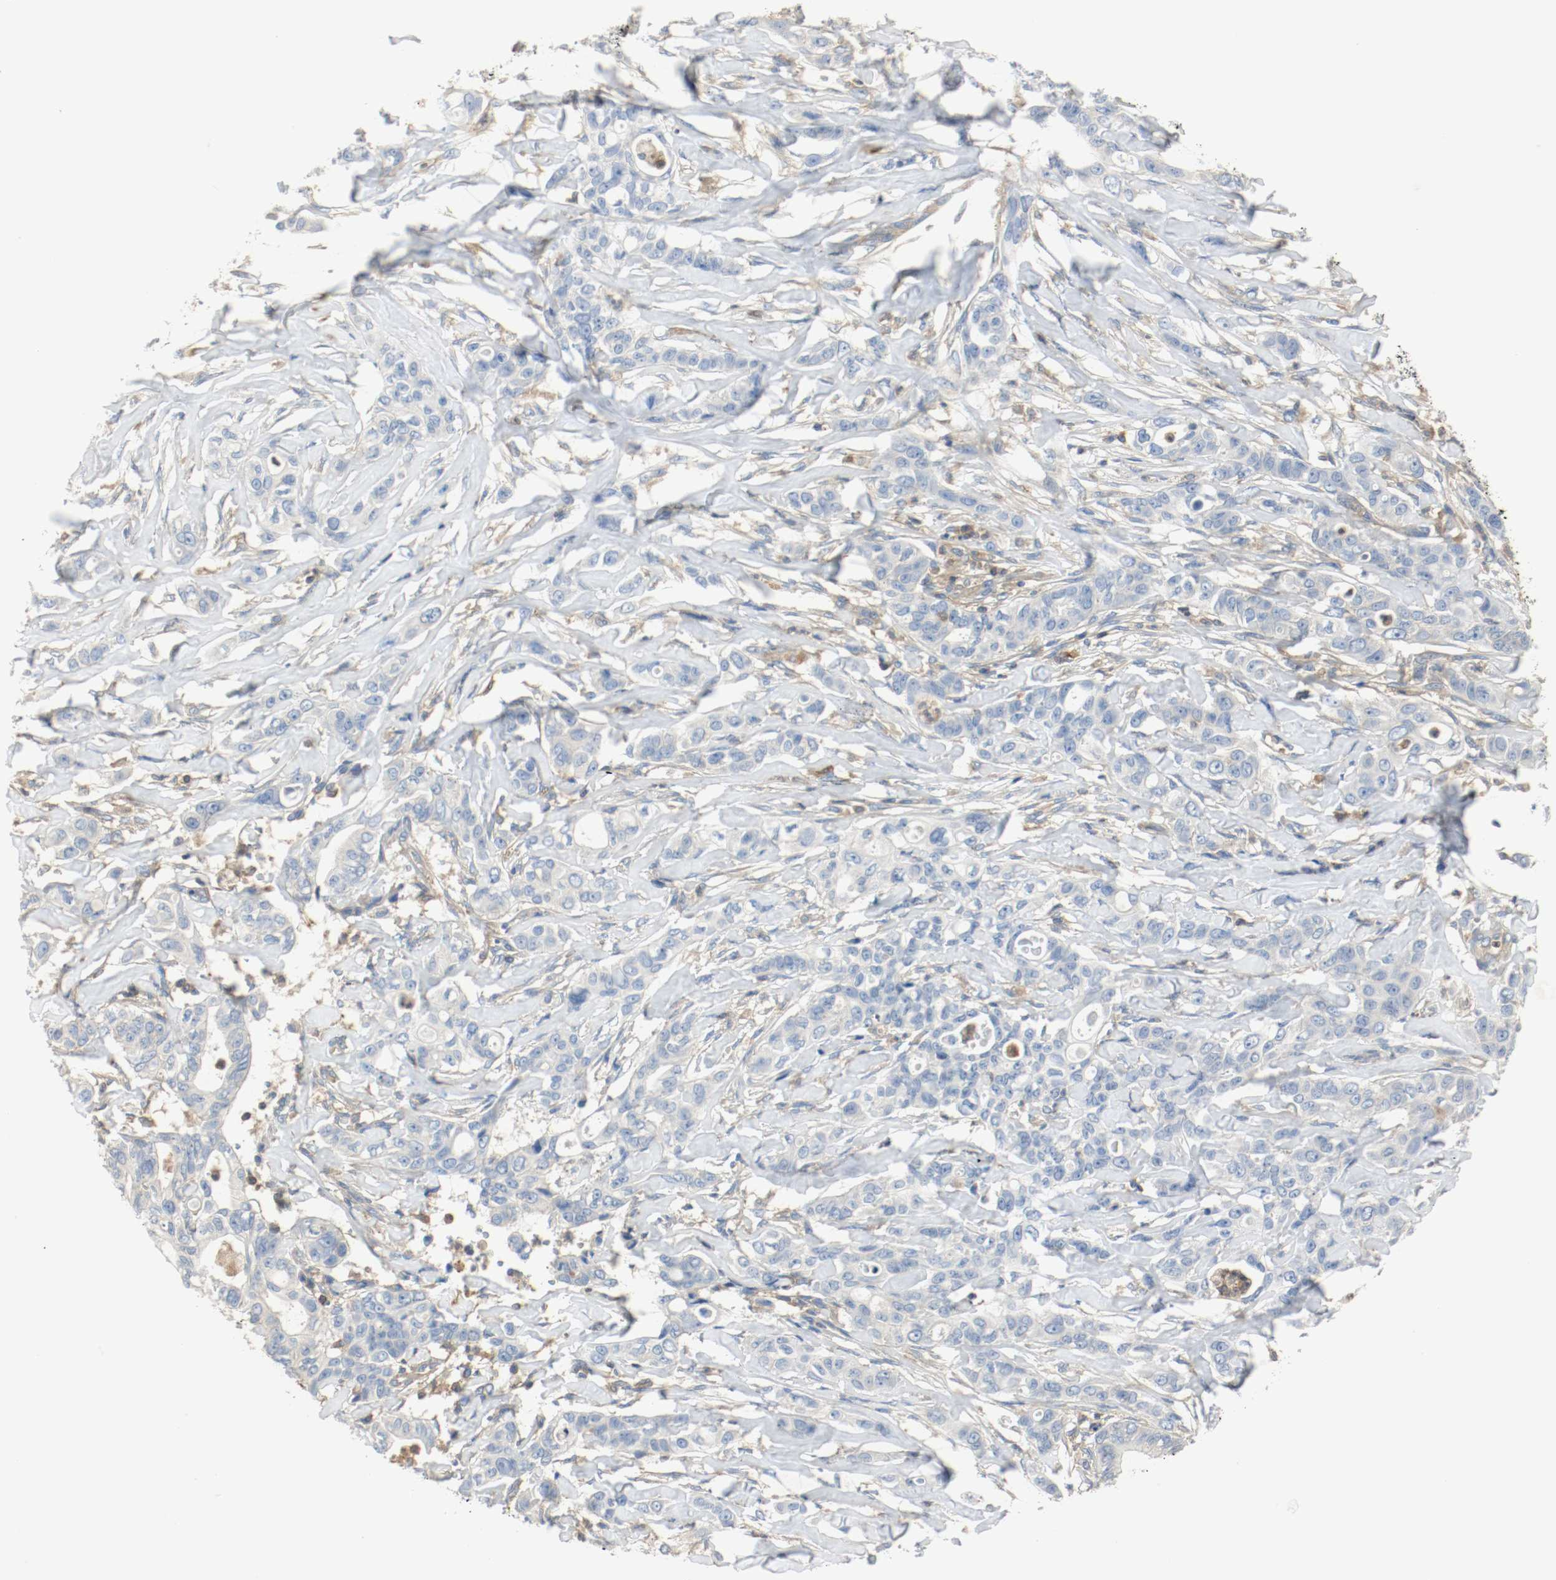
{"staining": {"intensity": "negative", "quantity": "none", "location": "none"}, "tissue": "liver cancer", "cell_type": "Tumor cells", "image_type": "cancer", "snomed": [{"axis": "morphology", "description": "Cholangiocarcinoma"}, {"axis": "topography", "description": "Liver"}], "caption": "Liver cholangiocarcinoma was stained to show a protein in brown. There is no significant positivity in tumor cells.", "gene": "ARPC1B", "patient": {"sex": "female", "age": 67}}